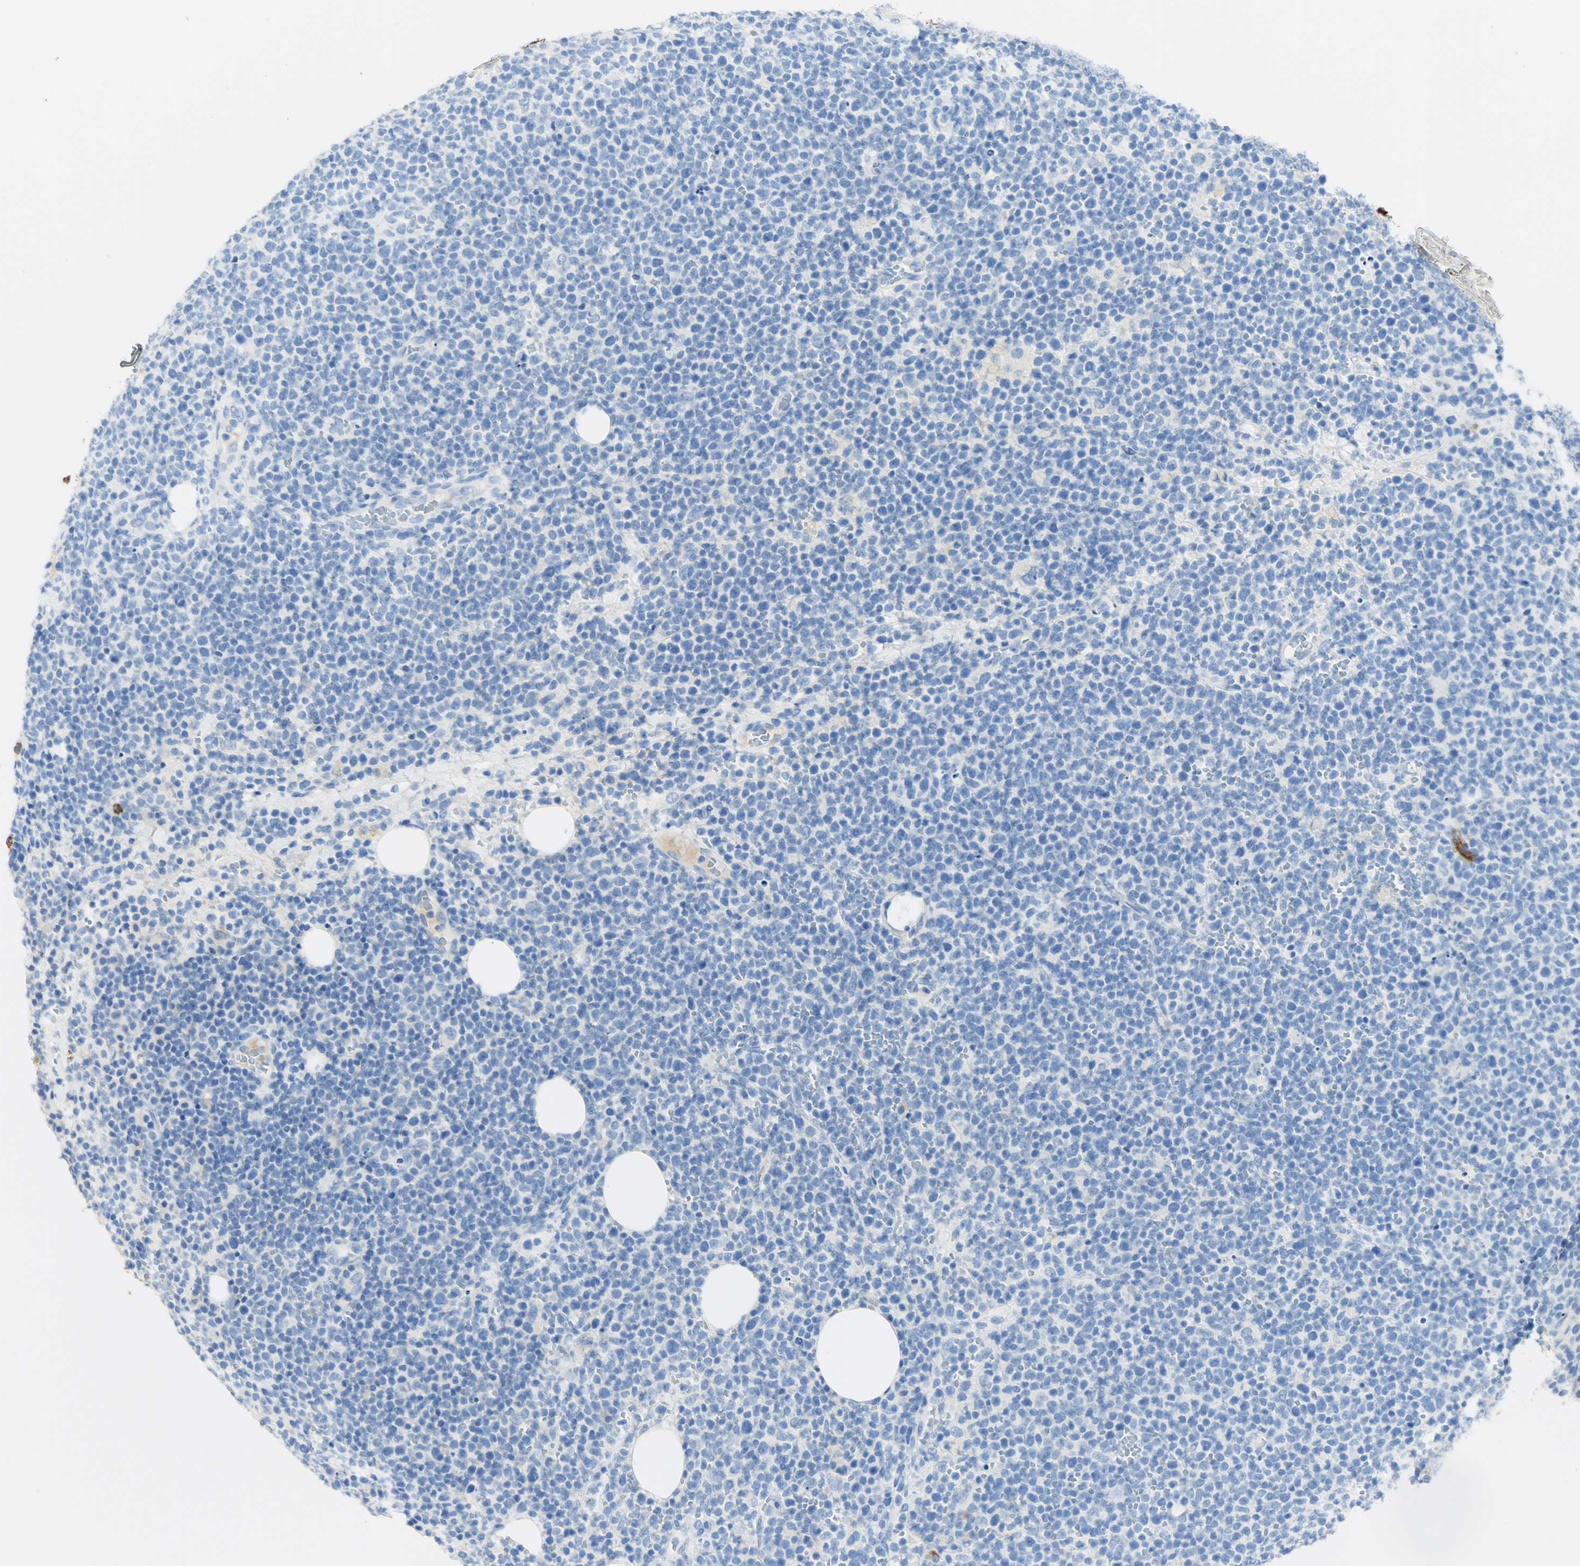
{"staining": {"intensity": "negative", "quantity": "none", "location": "none"}, "tissue": "lymphoma", "cell_type": "Tumor cells", "image_type": "cancer", "snomed": [{"axis": "morphology", "description": "Malignant lymphoma, non-Hodgkin's type, High grade"}, {"axis": "topography", "description": "Lymph node"}], "caption": "Immunohistochemistry micrograph of human malignant lymphoma, non-Hodgkin's type (high-grade) stained for a protein (brown), which shows no positivity in tumor cells.", "gene": "PIGR", "patient": {"sex": "male", "age": 61}}